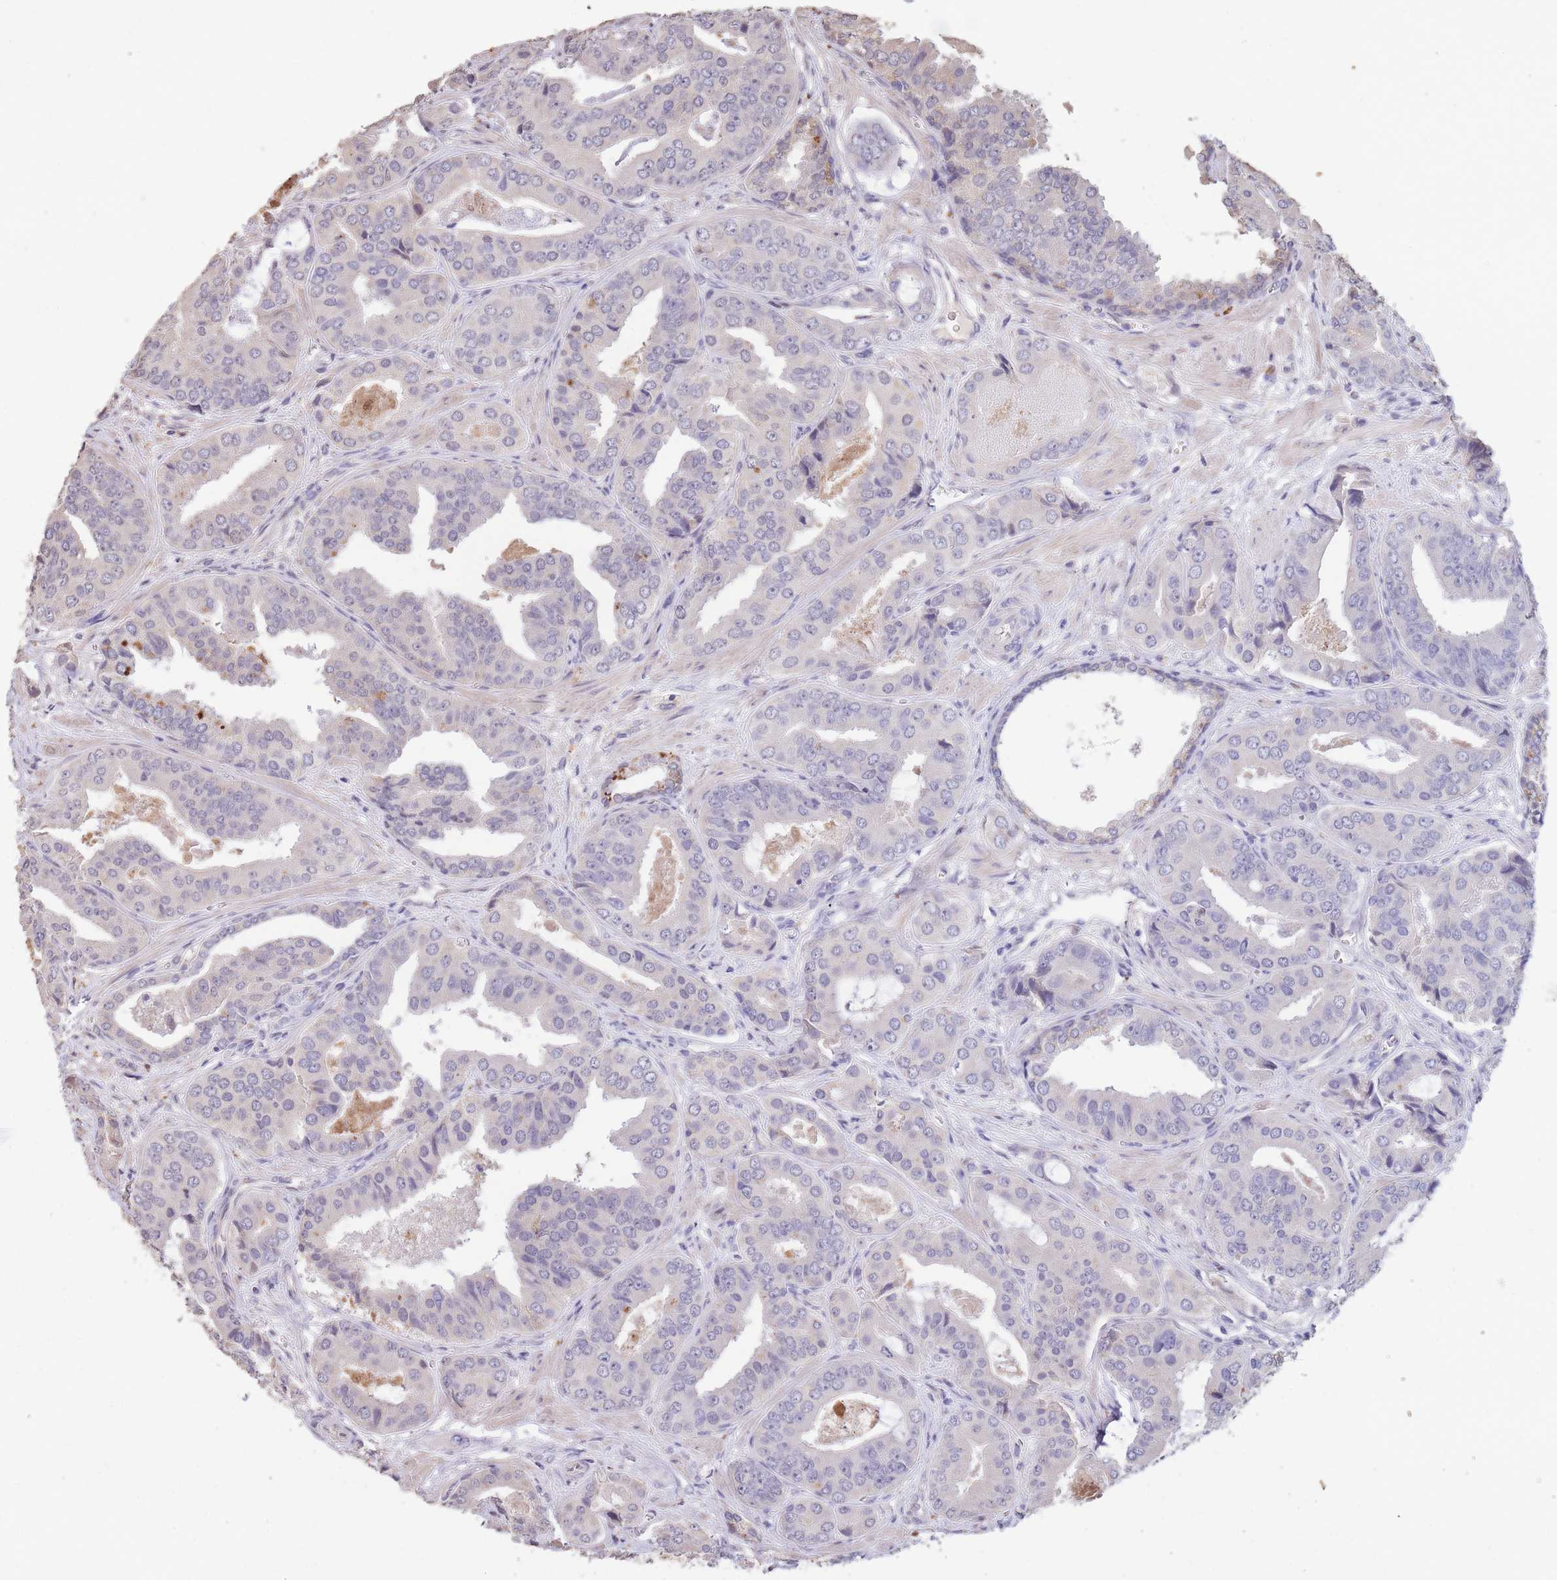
{"staining": {"intensity": "negative", "quantity": "none", "location": "none"}, "tissue": "prostate cancer", "cell_type": "Tumor cells", "image_type": "cancer", "snomed": [{"axis": "morphology", "description": "Adenocarcinoma, High grade"}, {"axis": "topography", "description": "Prostate"}], "caption": "DAB (3,3'-diaminobenzidine) immunohistochemical staining of prostate cancer (high-grade adenocarcinoma) shows no significant staining in tumor cells.", "gene": "RGS14", "patient": {"sex": "male", "age": 71}}